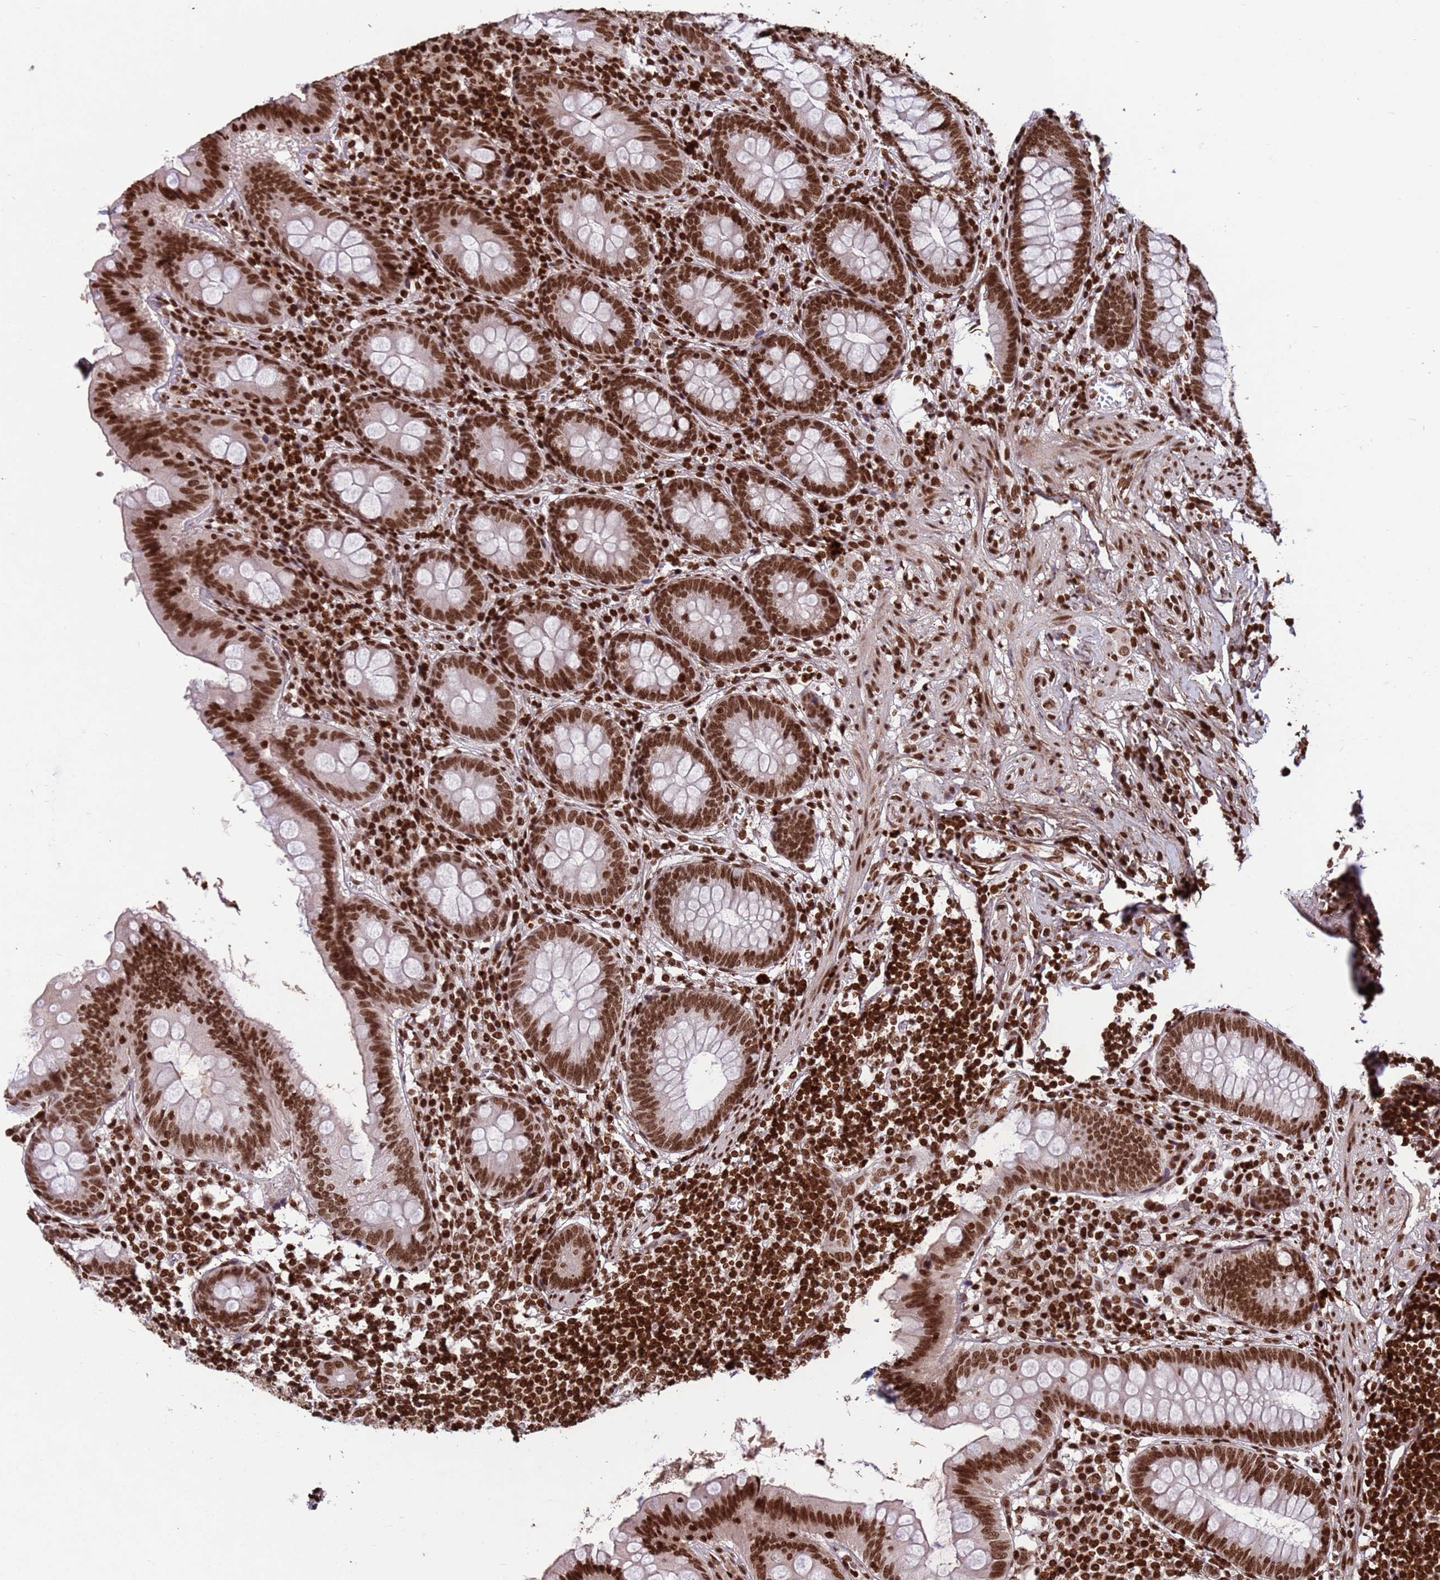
{"staining": {"intensity": "strong", "quantity": ">75%", "location": "nuclear"}, "tissue": "appendix", "cell_type": "Glandular cells", "image_type": "normal", "snomed": [{"axis": "morphology", "description": "Normal tissue, NOS"}, {"axis": "topography", "description": "Appendix"}], "caption": "Protein expression analysis of unremarkable human appendix reveals strong nuclear staining in about >75% of glandular cells.", "gene": "H3", "patient": {"sex": "female", "age": 51}}